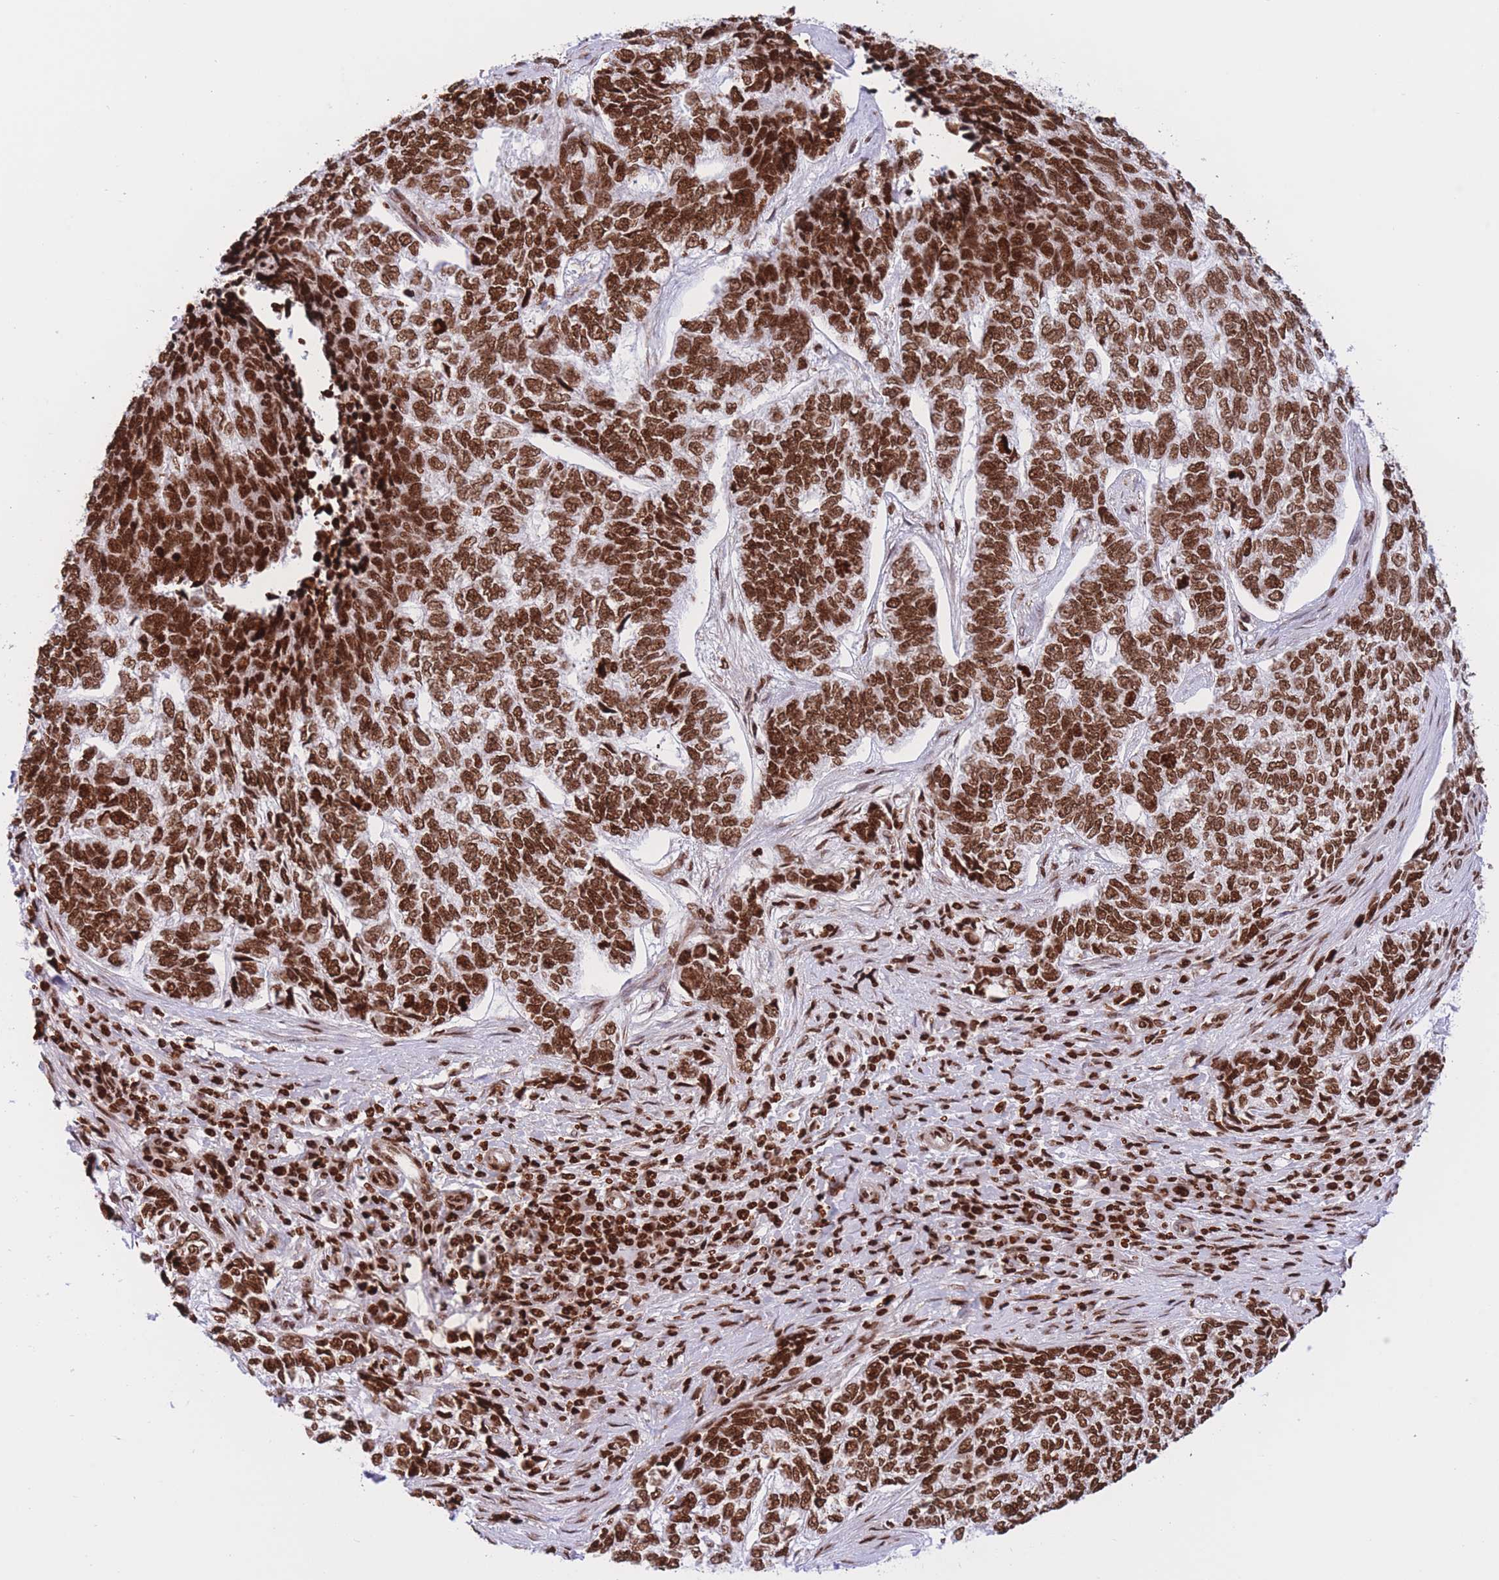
{"staining": {"intensity": "strong", "quantity": ">75%", "location": "nuclear"}, "tissue": "skin cancer", "cell_type": "Tumor cells", "image_type": "cancer", "snomed": [{"axis": "morphology", "description": "Basal cell carcinoma"}, {"axis": "topography", "description": "Skin"}], "caption": "Skin basal cell carcinoma stained with DAB (3,3'-diaminobenzidine) immunohistochemistry shows high levels of strong nuclear positivity in approximately >75% of tumor cells. (Brightfield microscopy of DAB IHC at high magnification).", "gene": "H2BC11", "patient": {"sex": "female", "age": 65}}